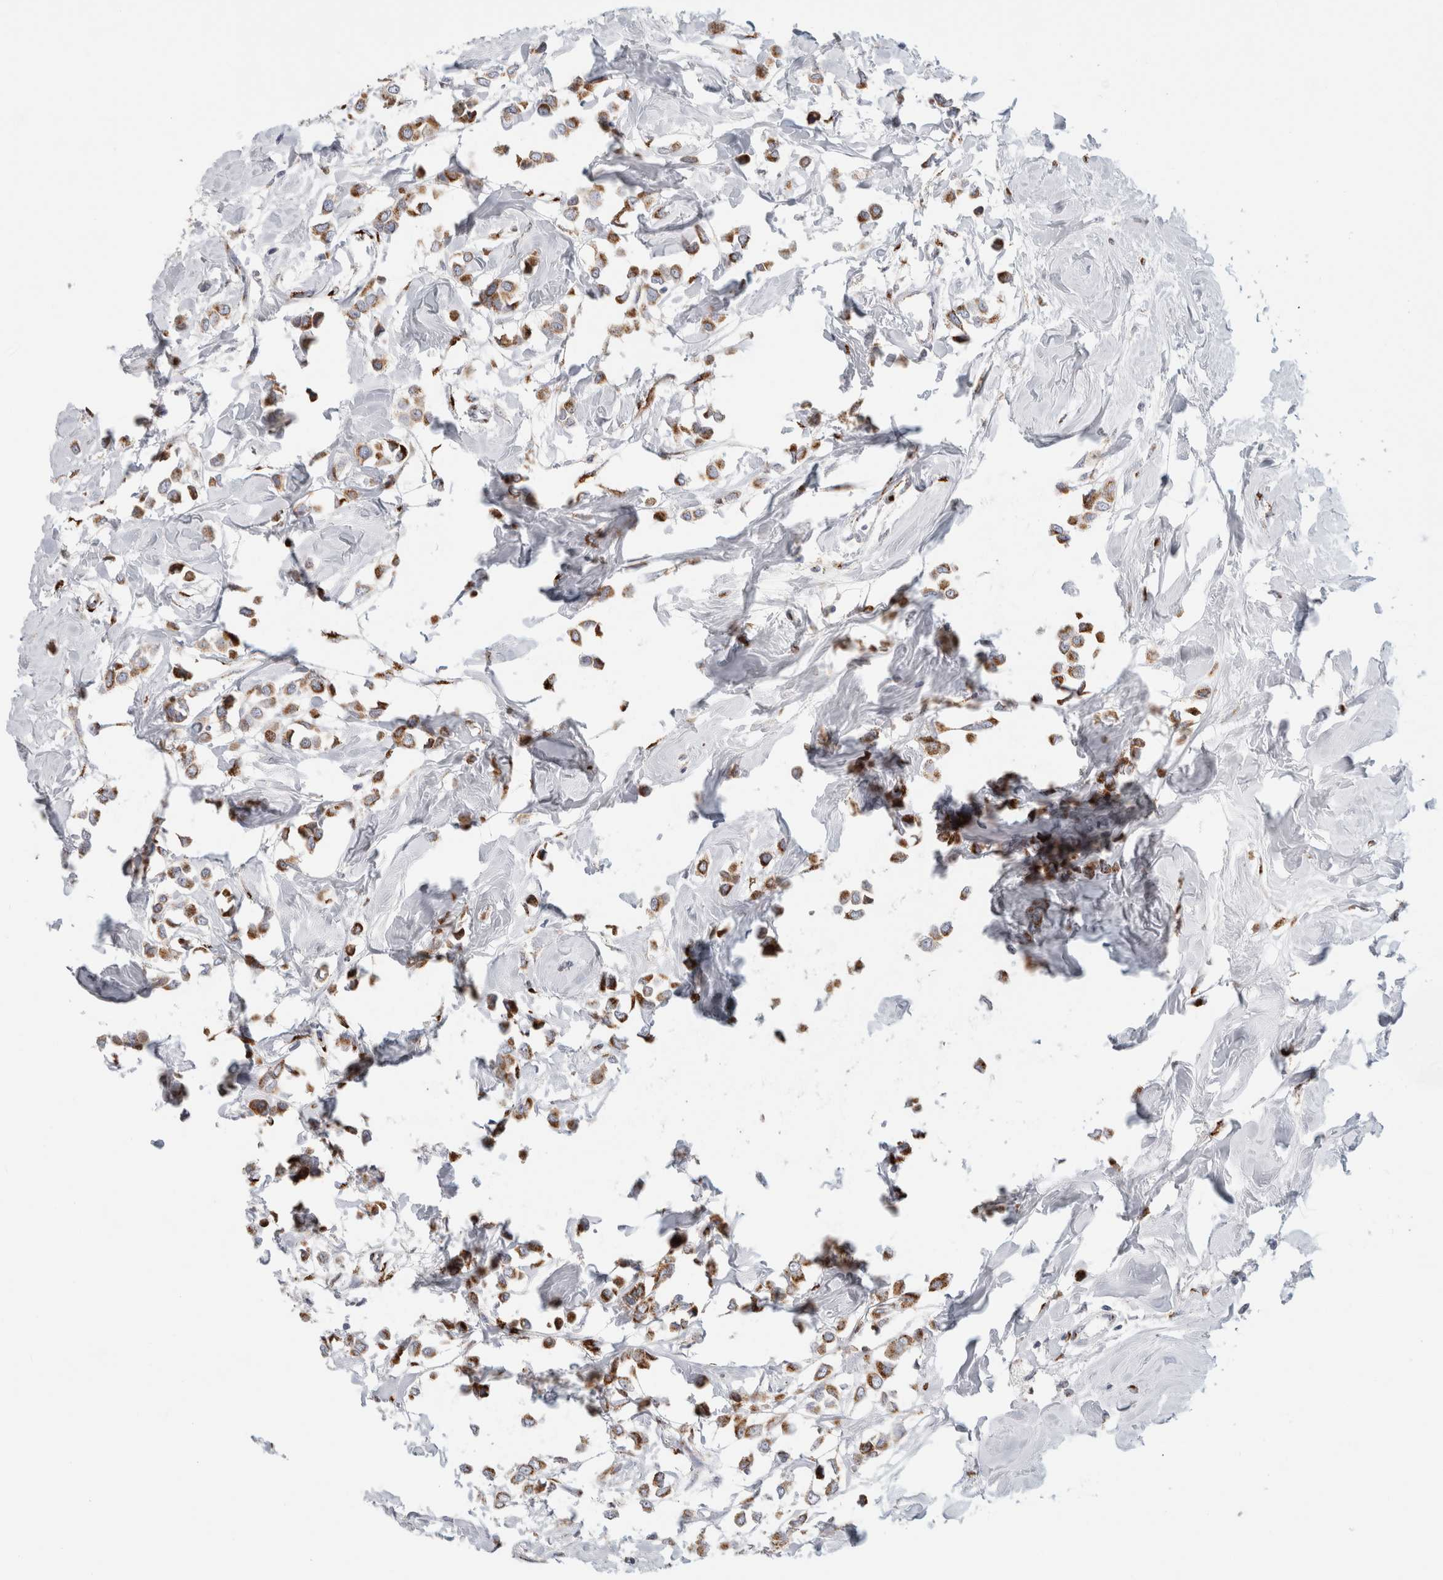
{"staining": {"intensity": "moderate", "quantity": ">75%", "location": "cytoplasmic/membranous"}, "tissue": "breast cancer", "cell_type": "Tumor cells", "image_type": "cancer", "snomed": [{"axis": "morphology", "description": "Lobular carcinoma"}, {"axis": "topography", "description": "Breast"}], "caption": "Immunohistochemistry of human lobular carcinoma (breast) exhibits medium levels of moderate cytoplasmic/membranous expression in approximately >75% of tumor cells.", "gene": "MCFD2", "patient": {"sex": "female", "age": 51}}